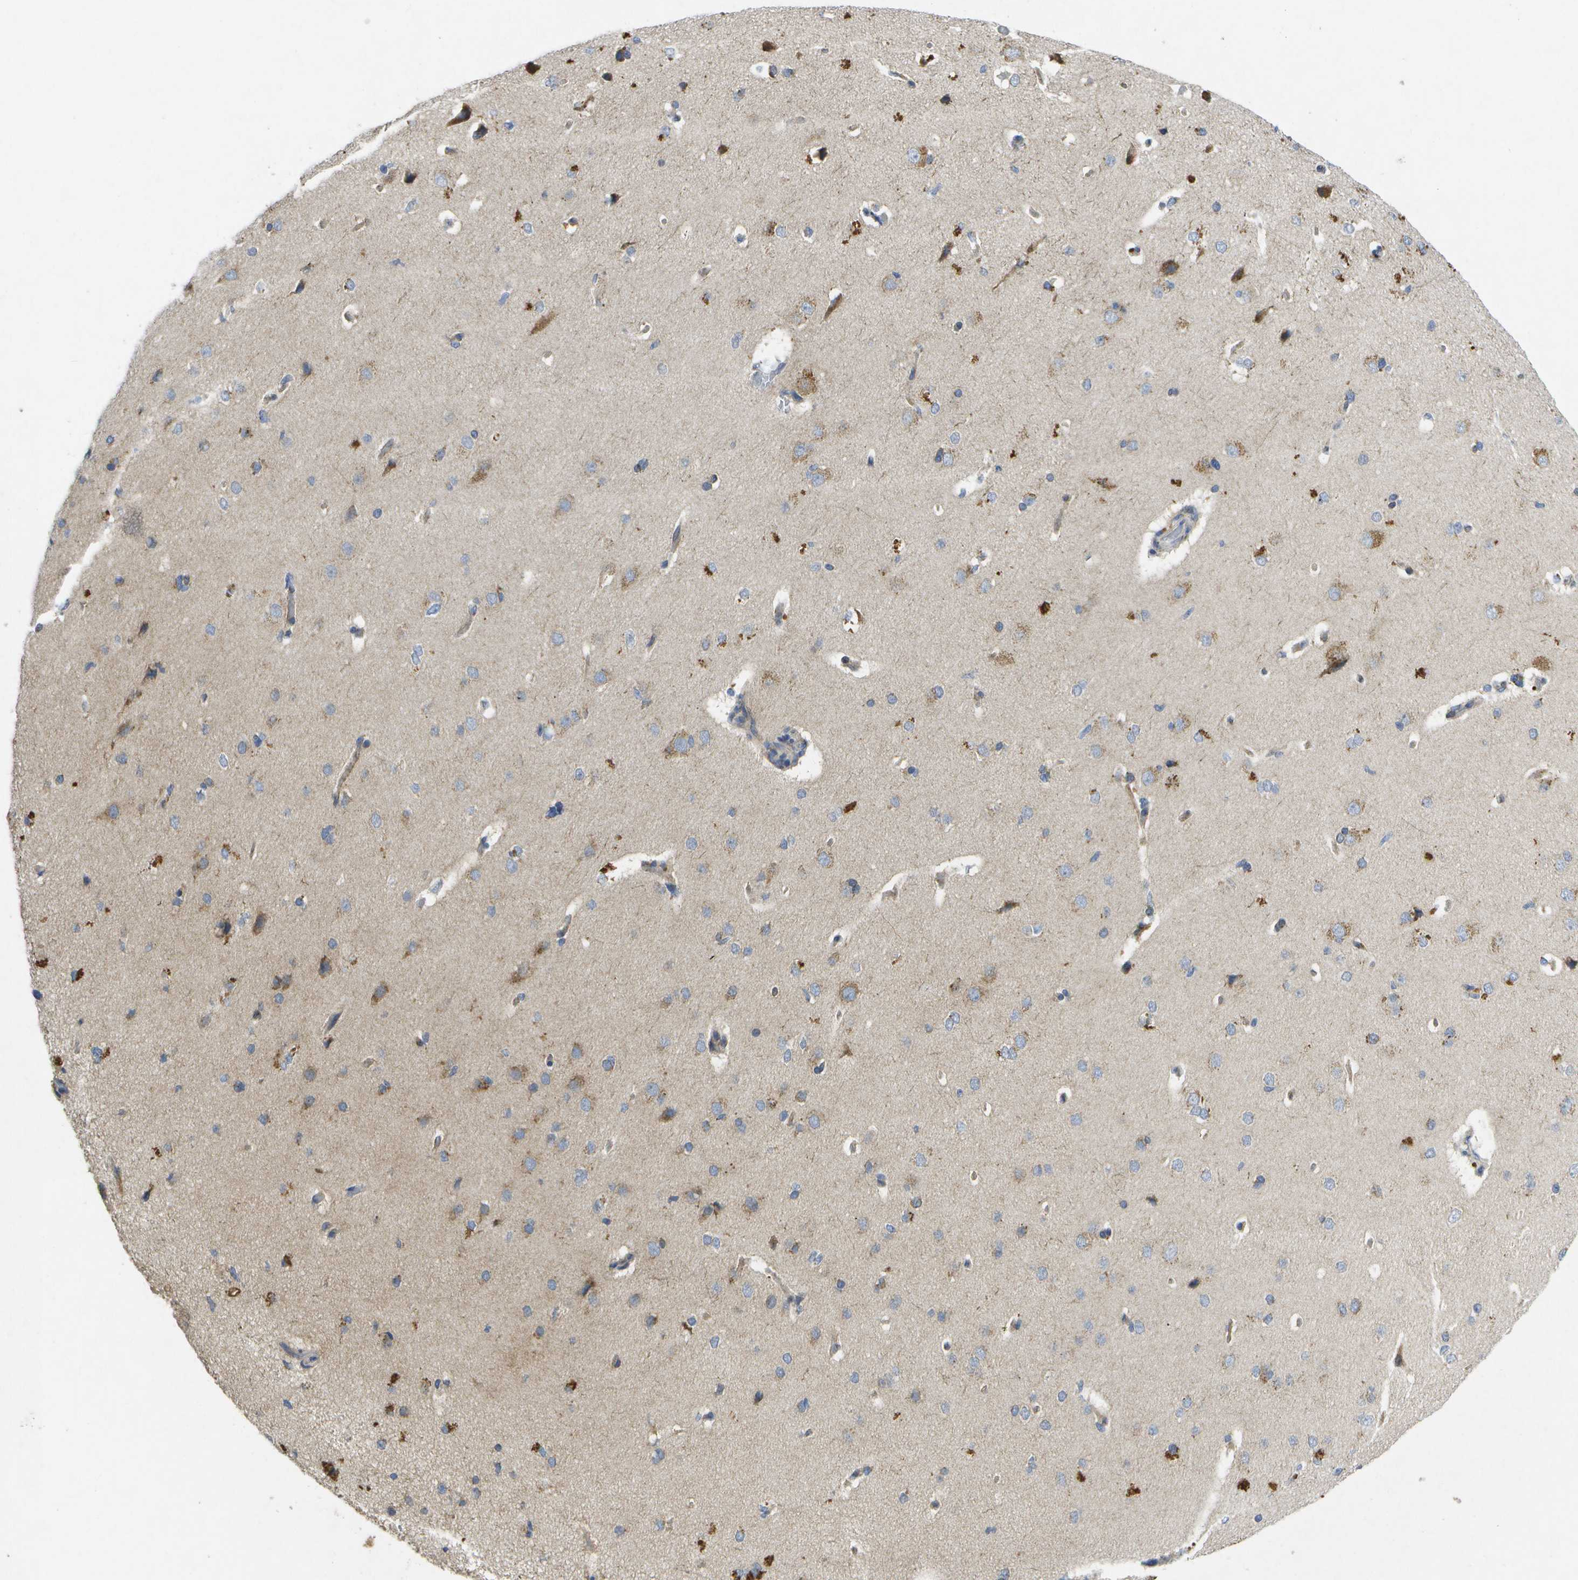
{"staining": {"intensity": "negative", "quantity": "none", "location": "none"}, "tissue": "cerebral cortex", "cell_type": "Endothelial cells", "image_type": "normal", "snomed": [{"axis": "morphology", "description": "Normal tissue, NOS"}, {"axis": "topography", "description": "Cerebral cortex"}], "caption": "Histopathology image shows no significant protein staining in endothelial cells of unremarkable cerebral cortex.", "gene": "KDELR1", "patient": {"sex": "male", "age": 62}}